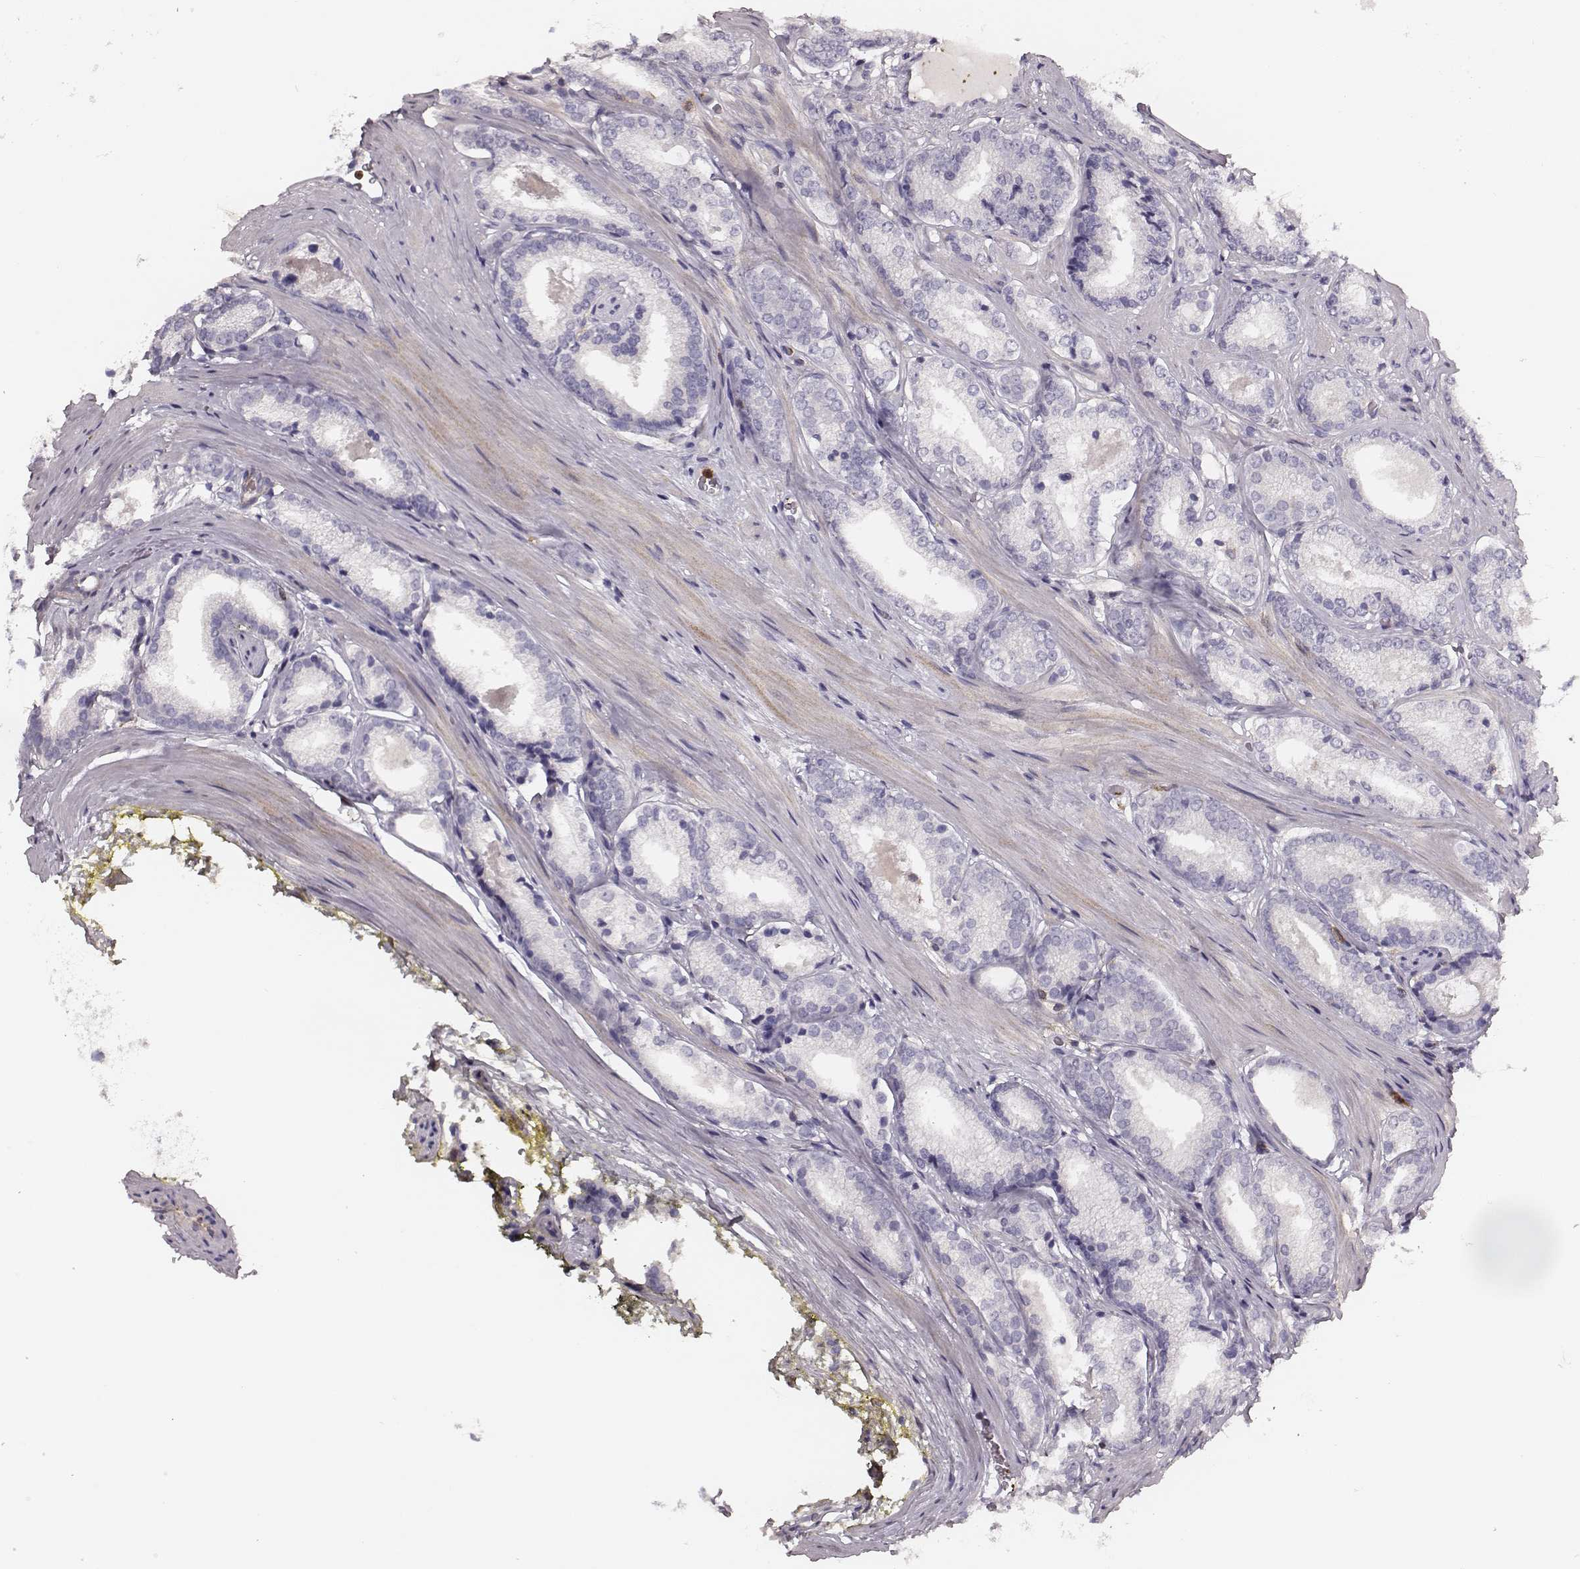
{"staining": {"intensity": "negative", "quantity": "none", "location": "none"}, "tissue": "prostate cancer", "cell_type": "Tumor cells", "image_type": "cancer", "snomed": [{"axis": "morphology", "description": "Adenocarcinoma, Low grade"}, {"axis": "topography", "description": "Prostate"}], "caption": "This is a image of IHC staining of prostate adenocarcinoma (low-grade), which shows no expression in tumor cells. (DAB immunohistochemistry (IHC) visualized using brightfield microscopy, high magnification).", "gene": "ZYX", "patient": {"sex": "male", "age": 56}}